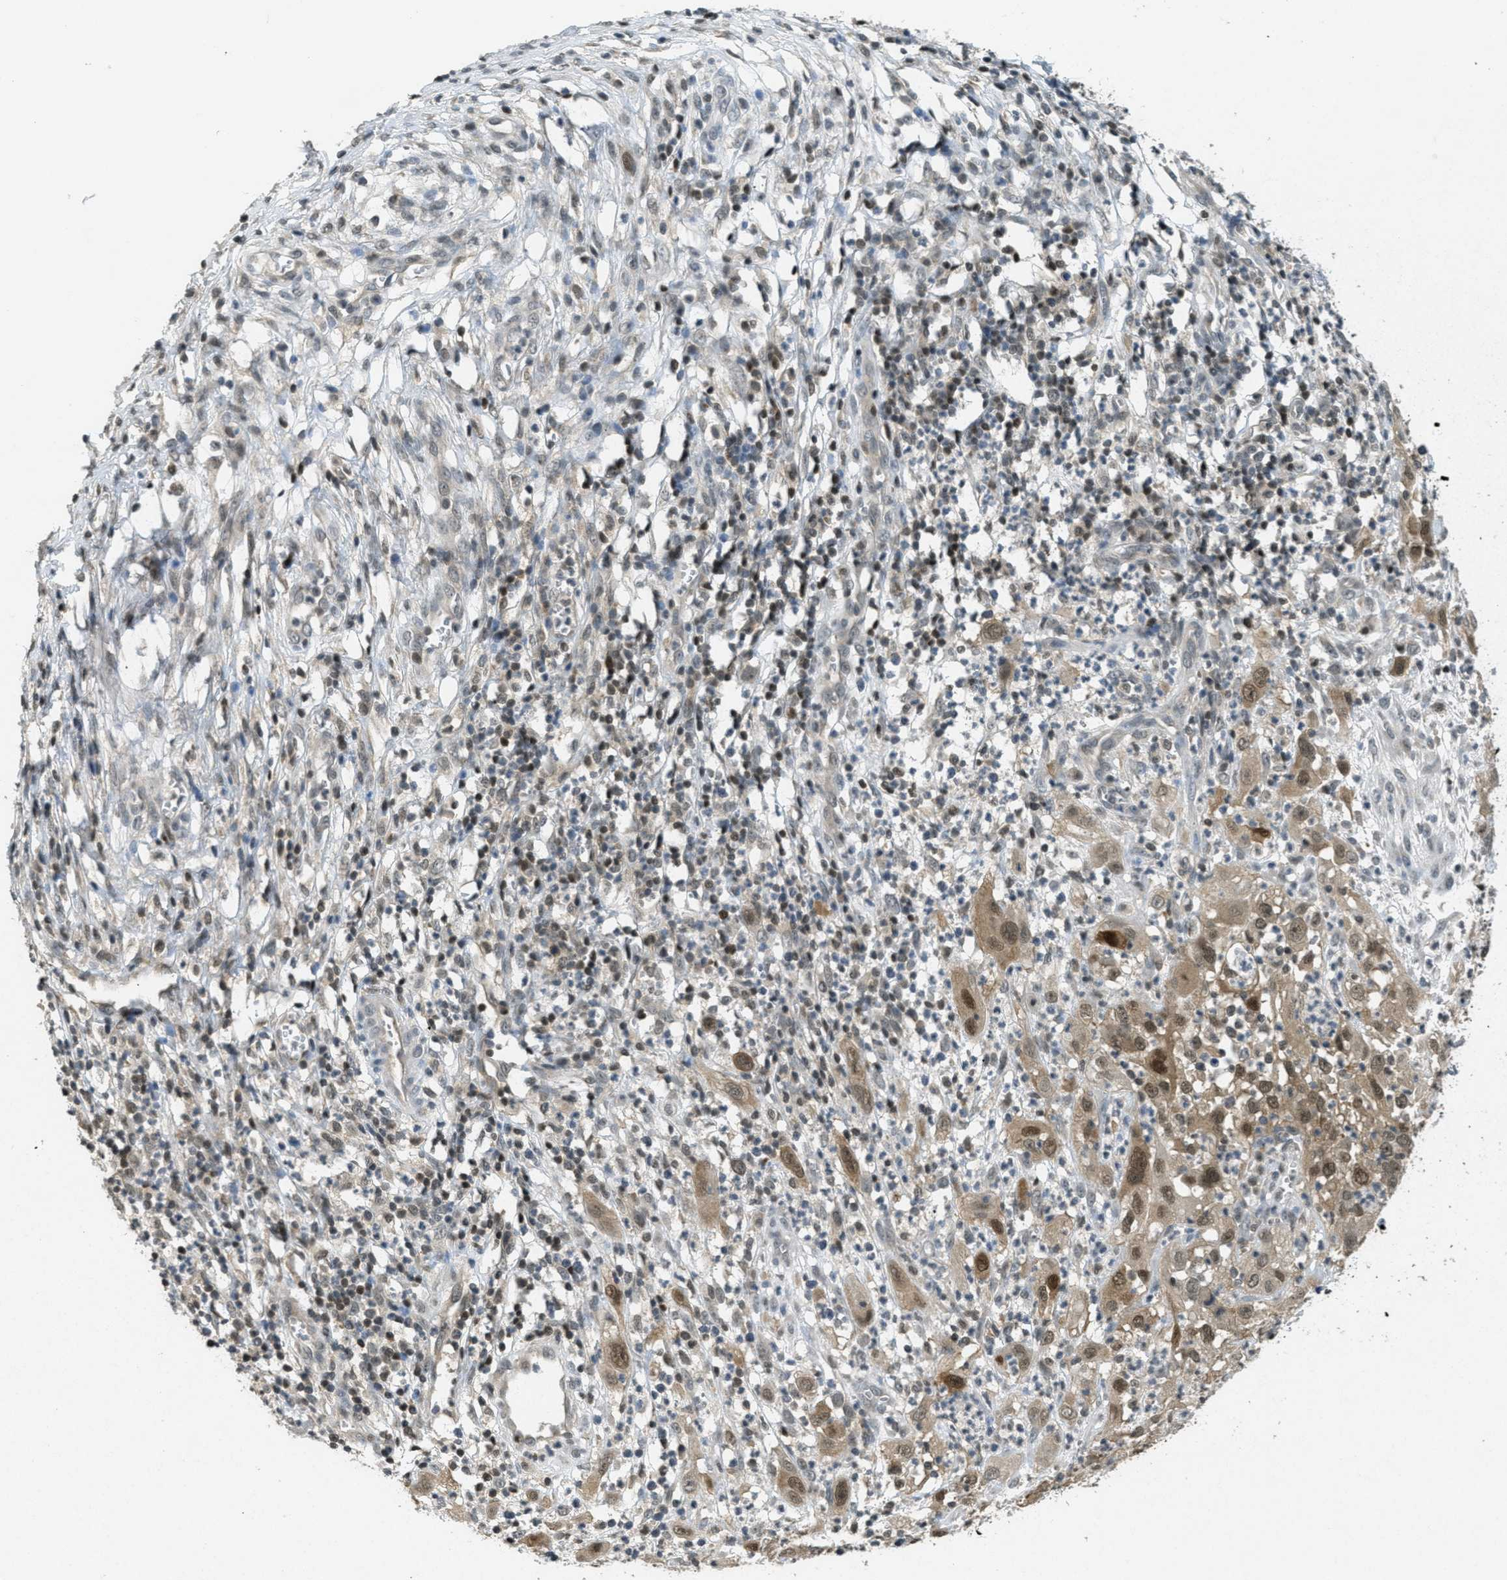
{"staining": {"intensity": "moderate", "quantity": ">75%", "location": "cytoplasmic/membranous,nuclear"}, "tissue": "cervical cancer", "cell_type": "Tumor cells", "image_type": "cancer", "snomed": [{"axis": "morphology", "description": "Squamous cell carcinoma, NOS"}, {"axis": "topography", "description": "Cervix"}], "caption": "Immunohistochemistry staining of cervical cancer, which shows medium levels of moderate cytoplasmic/membranous and nuclear expression in approximately >75% of tumor cells indicating moderate cytoplasmic/membranous and nuclear protein staining. The staining was performed using DAB (brown) for protein detection and nuclei were counterstained in hematoxylin (blue).", "gene": "DNAJB1", "patient": {"sex": "female", "age": 32}}